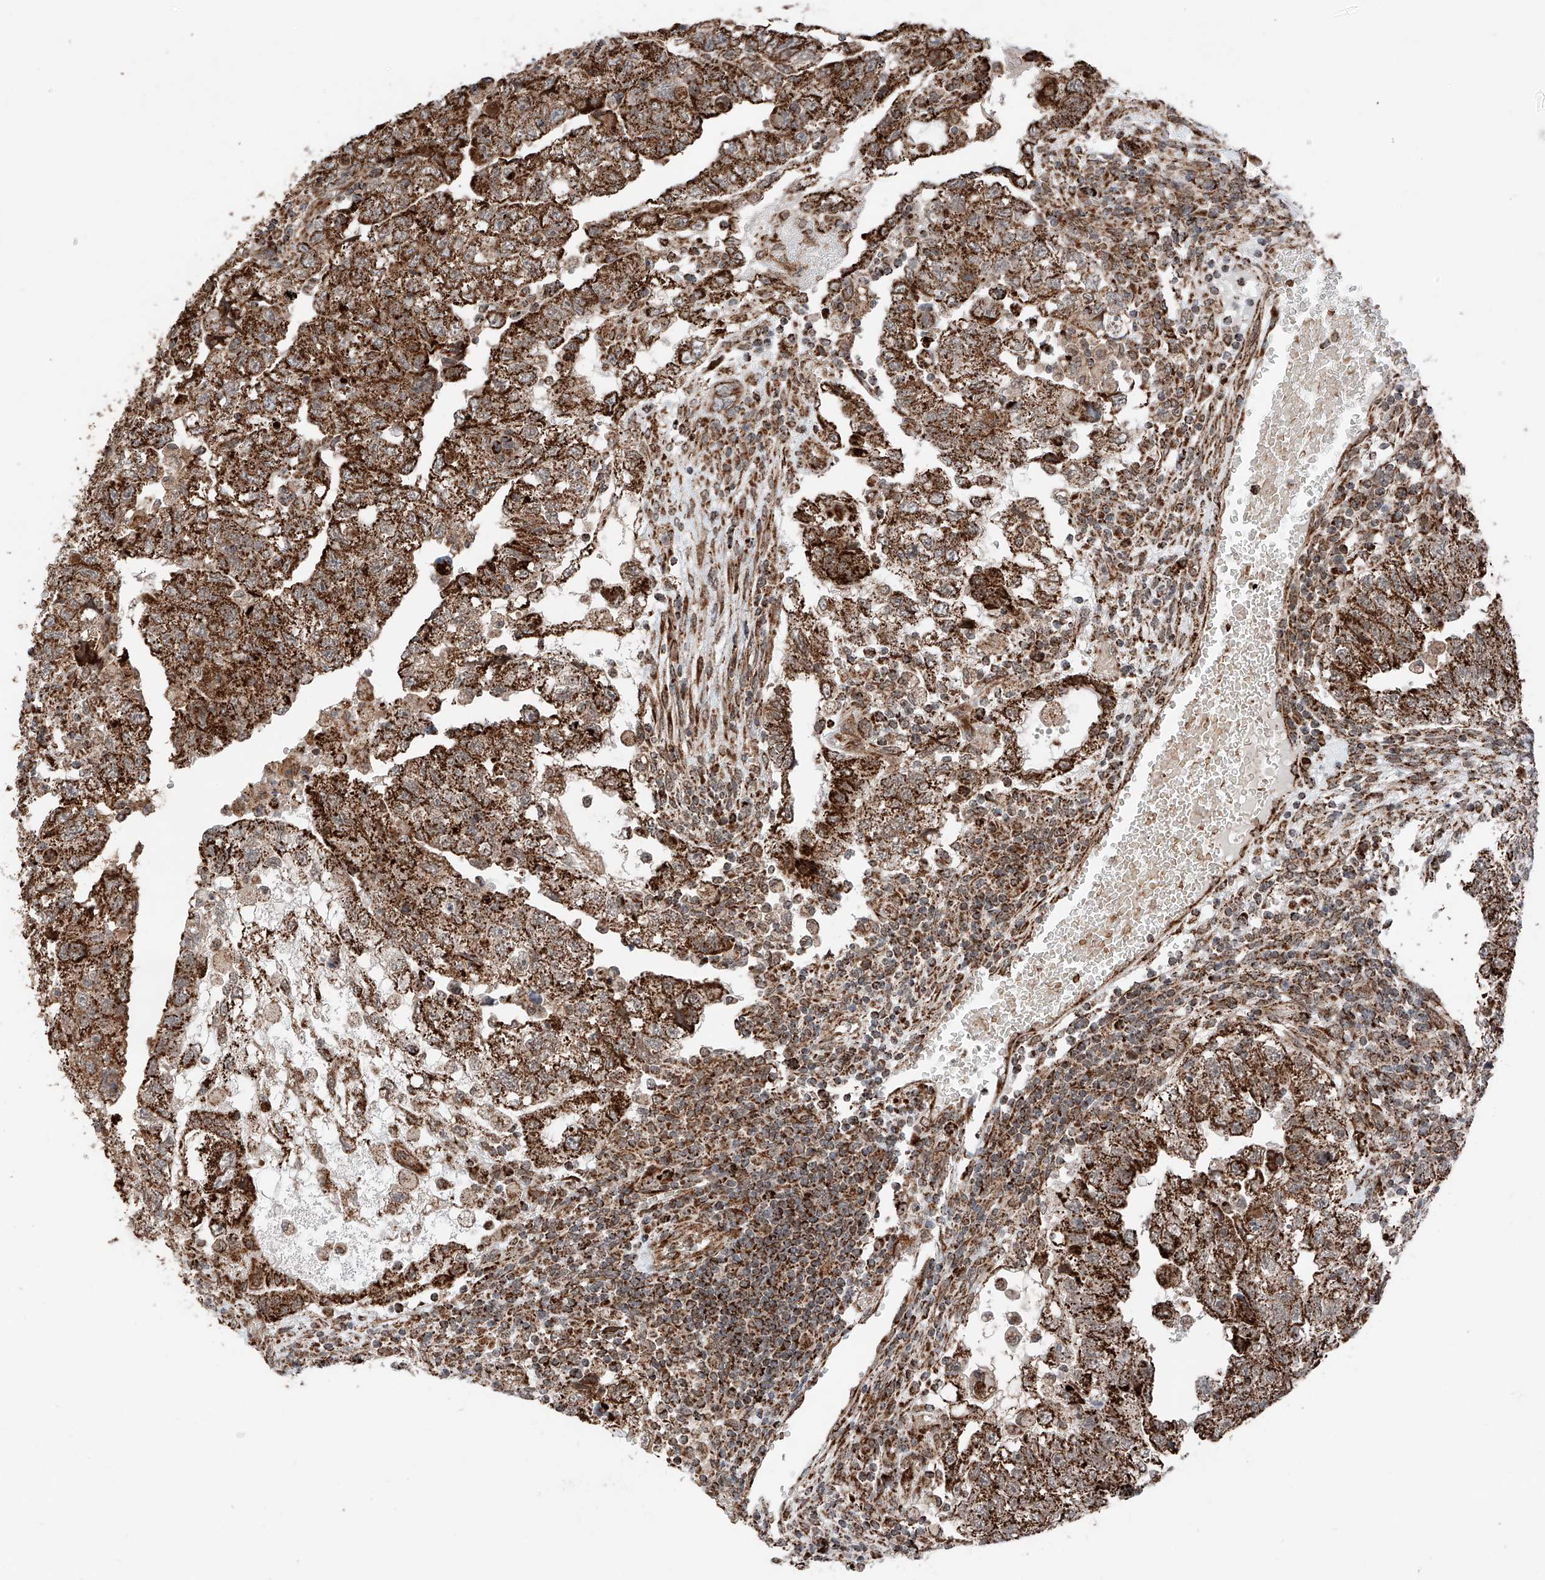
{"staining": {"intensity": "strong", "quantity": ">75%", "location": "cytoplasmic/membranous"}, "tissue": "testis cancer", "cell_type": "Tumor cells", "image_type": "cancer", "snomed": [{"axis": "morphology", "description": "Carcinoma, Embryonal, NOS"}, {"axis": "topography", "description": "Testis"}], "caption": "DAB (3,3'-diaminobenzidine) immunohistochemical staining of human embryonal carcinoma (testis) demonstrates strong cytoplasmic/membranous protein staining in approximately >75% of tumor cells. (brown staining indicates protein expression, while blue staining denotes nuclei).", "gene": "ZSCAN29", "patient": {"sex": "male", "age": 36}}